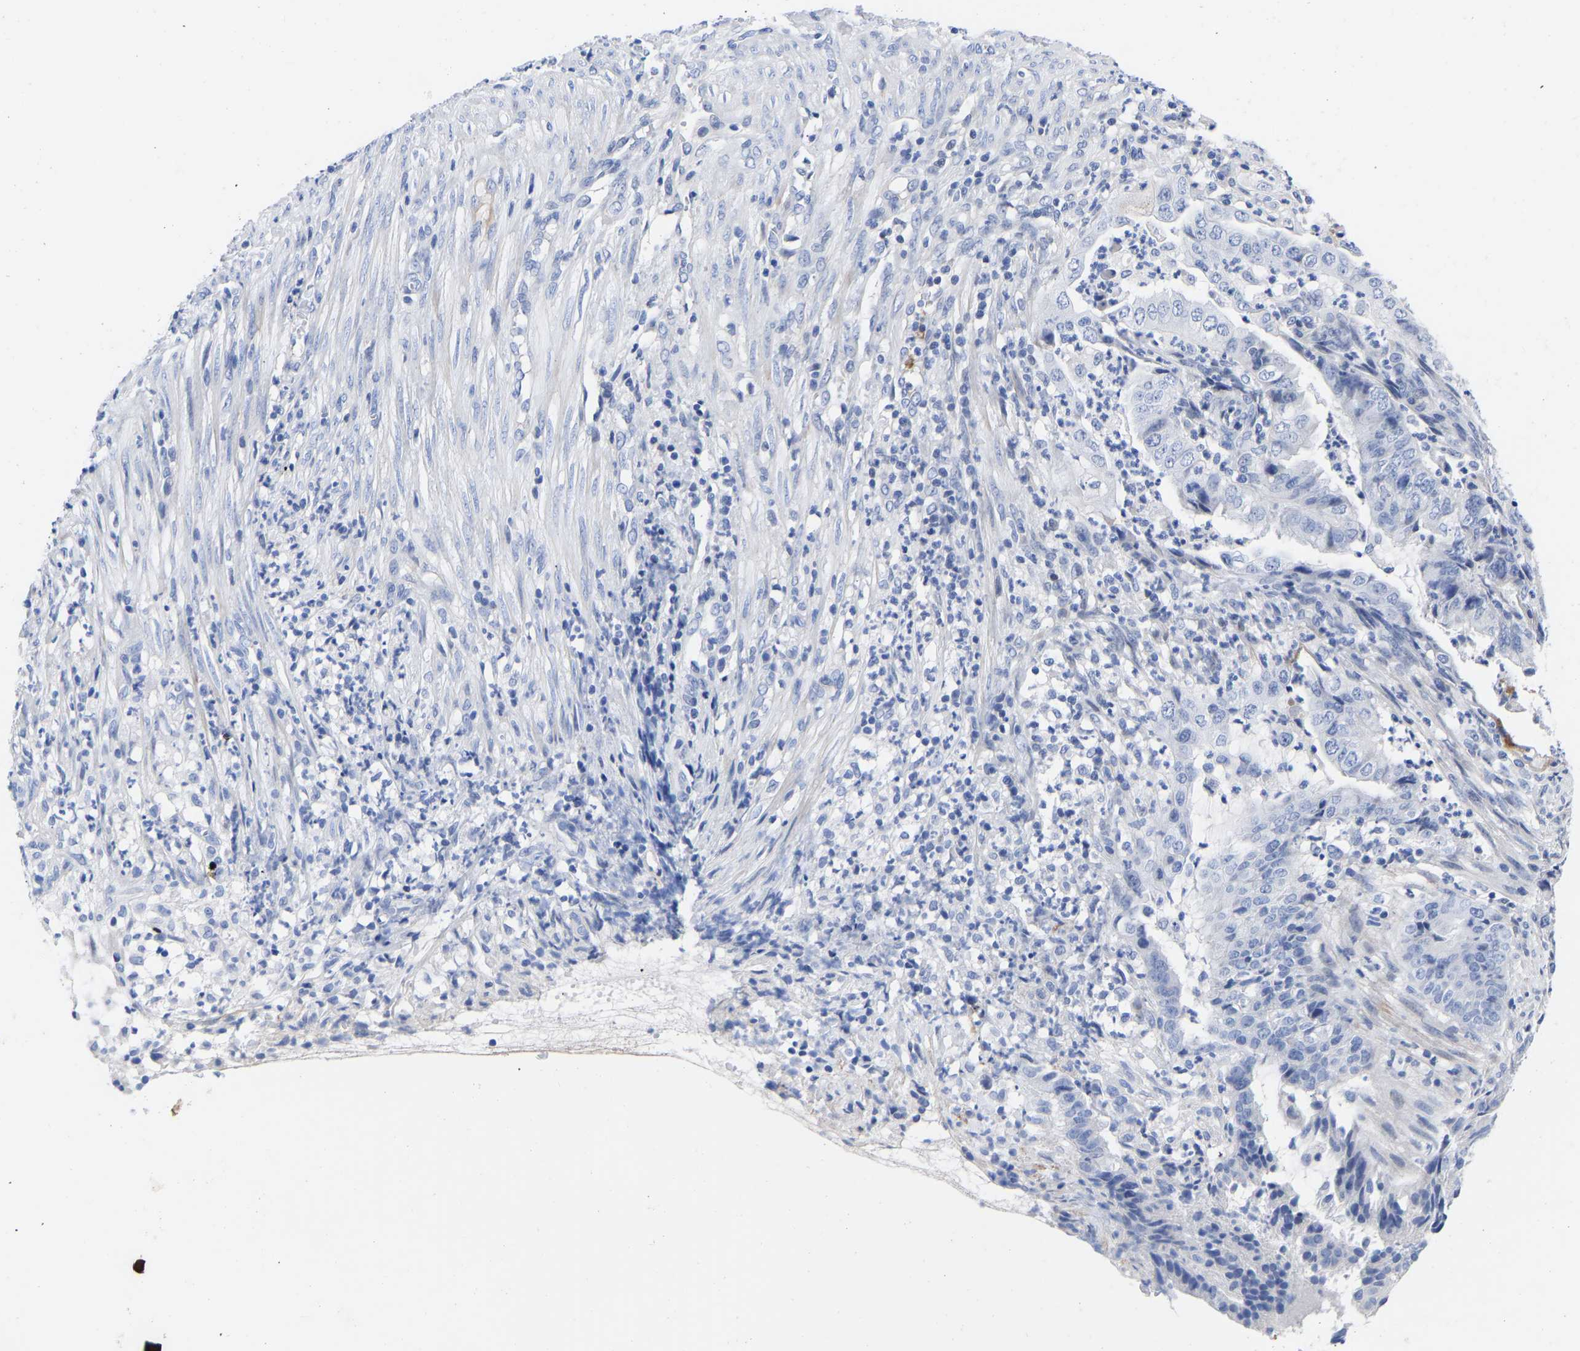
{"staining": {"intensity": "negative", "quantity": "none", "location": "none"}, "tissue": "endometrial cancer", "cell_type": "Tumor cells", "image_type": "cancer", "snomed": [{"axis": "morphology", "description": "Adenocarcinoma, NOS"}, {"axis": "topography", "description": "Endometrium"}], "caption": "Tumor cells are negative for protein expression in human endometrial cancer.", "gene": "GPA33", "patient": {"sex": "female", "age": 51}}